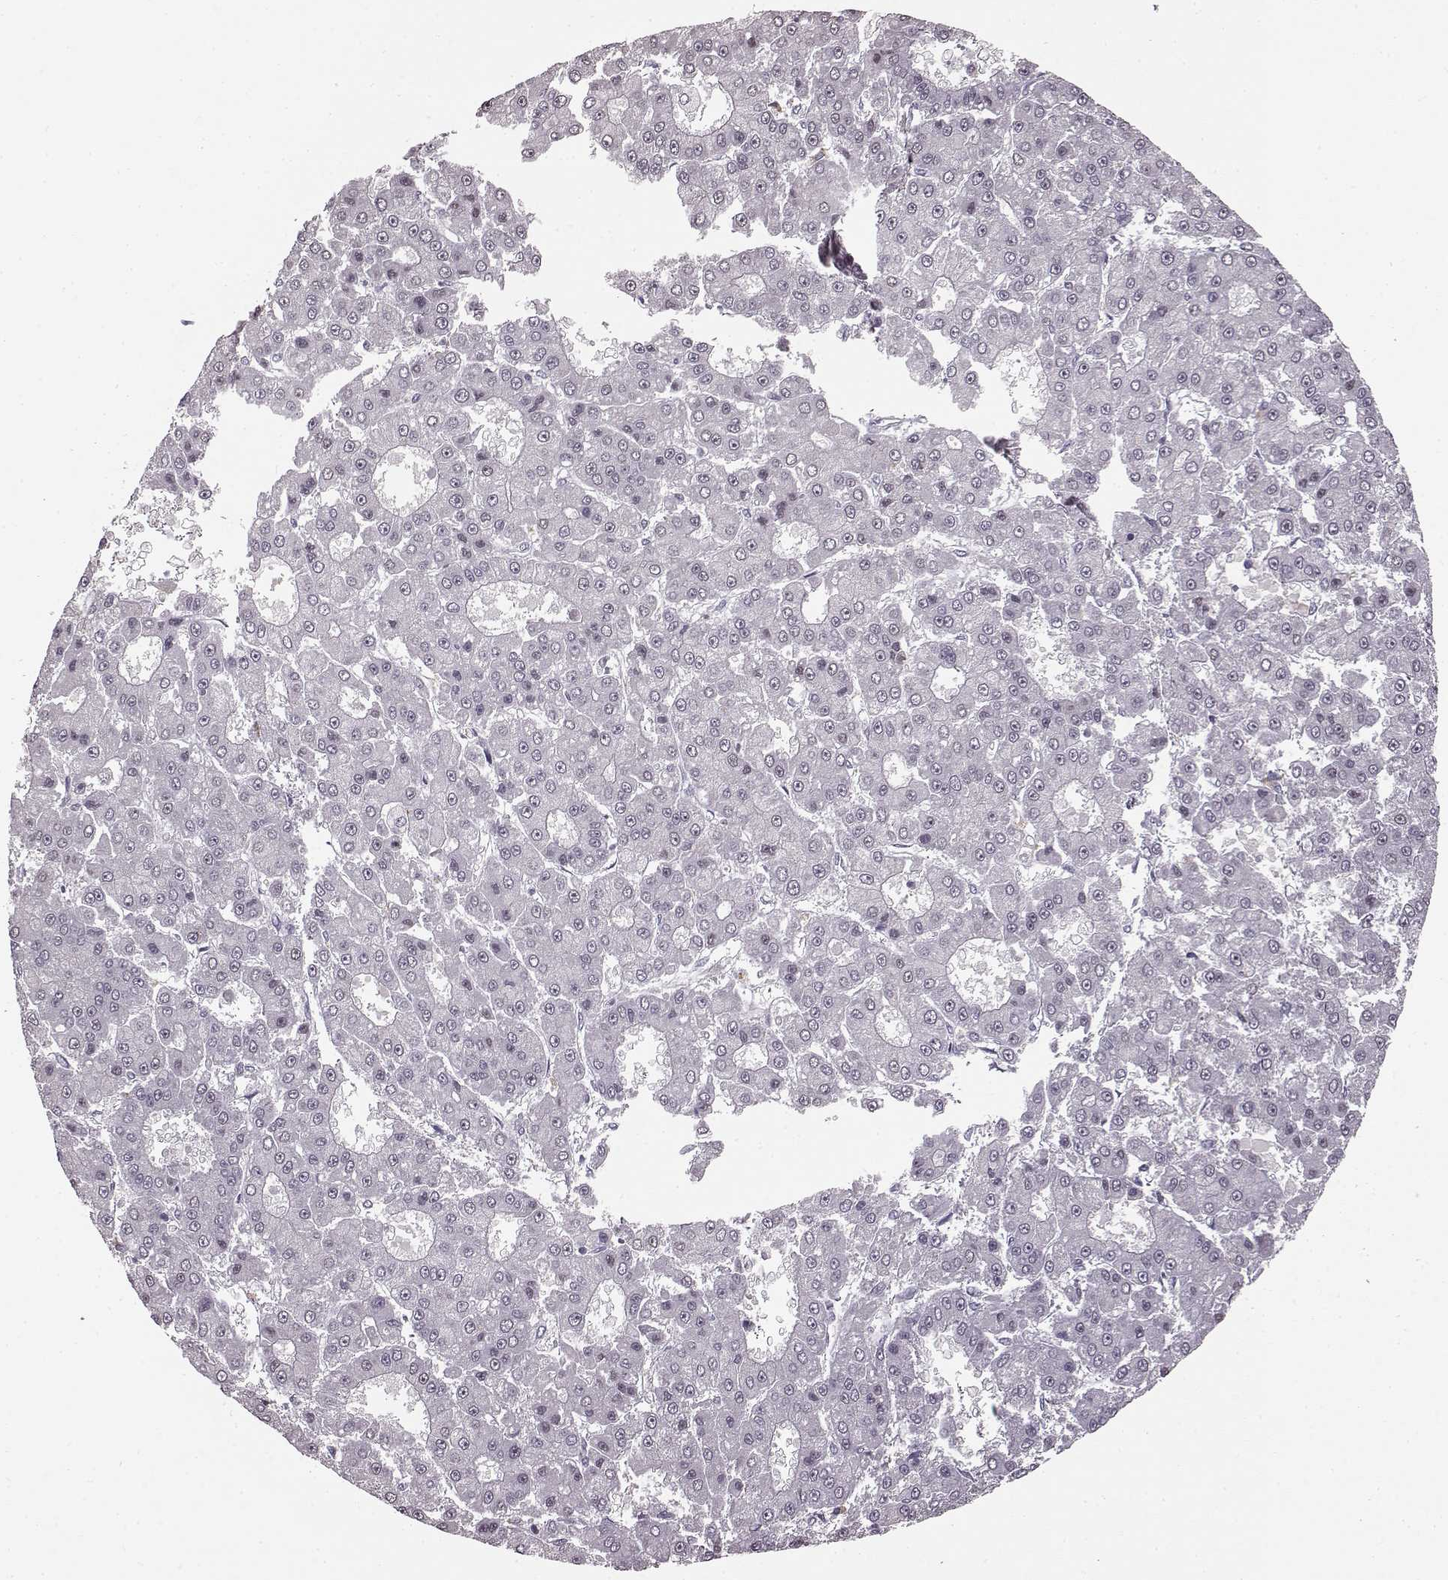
{"staining": {"intensity": "negative", "quantity": "none", "location": "none"}, "tissue": "liver cancer", "cell_type": "Tumor cells", "image_type": "cancer", "snomed": [{"axis": "morphology", "description": "Carcinoma, Hepatocellular, NOS"}, {"axis": "topography", "description": "Liver"}], "caption": "Immunohistochemical staining of liver cancer displays no significant staining in tumor cells.", "gene": "CNGA3", "patient": {"sex": "male", "age": 70}}